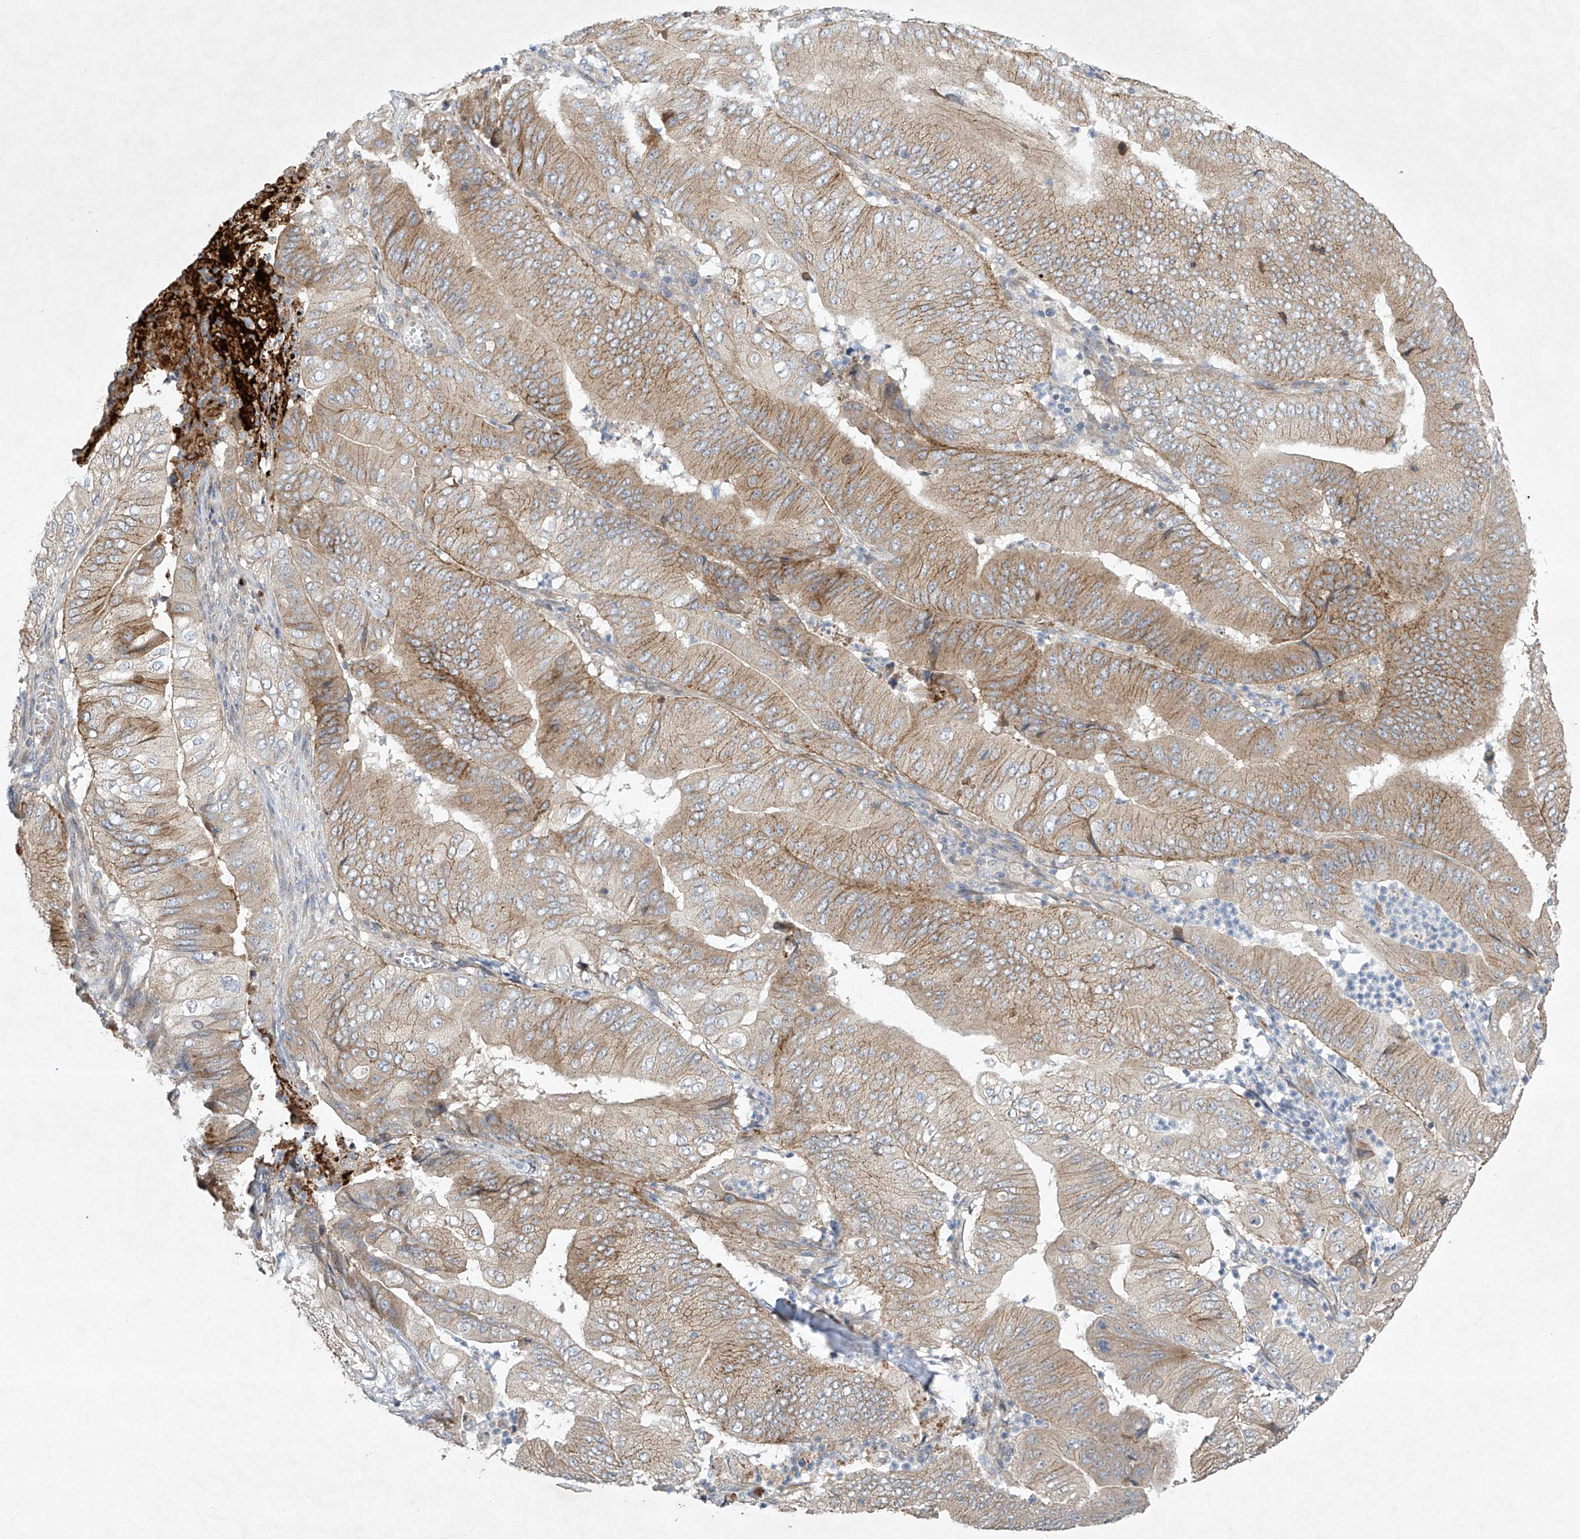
{"staining": {"intensity": "moderate", "quantity": ">75%", "location": "cytoplasmic/membranous"}, "tissue": "pancreatic cancer", "cell_type": "Tumor cells", "image_type": "cancer", "snomed": [{"axis": "morphology", "description": "Adenocarcinoma, NOS"}, {"axis": "topography", "description": "Pancreas"}], "caption": "This micrograph exhibits IHC staining of adenocarcinoma (pancreatic), with medium moderate cytoplasmic/membranous expression in approximately >75% of tumor cells.", "gene": "TJAP1", "patient": {"sex": "female", "age": 77}}